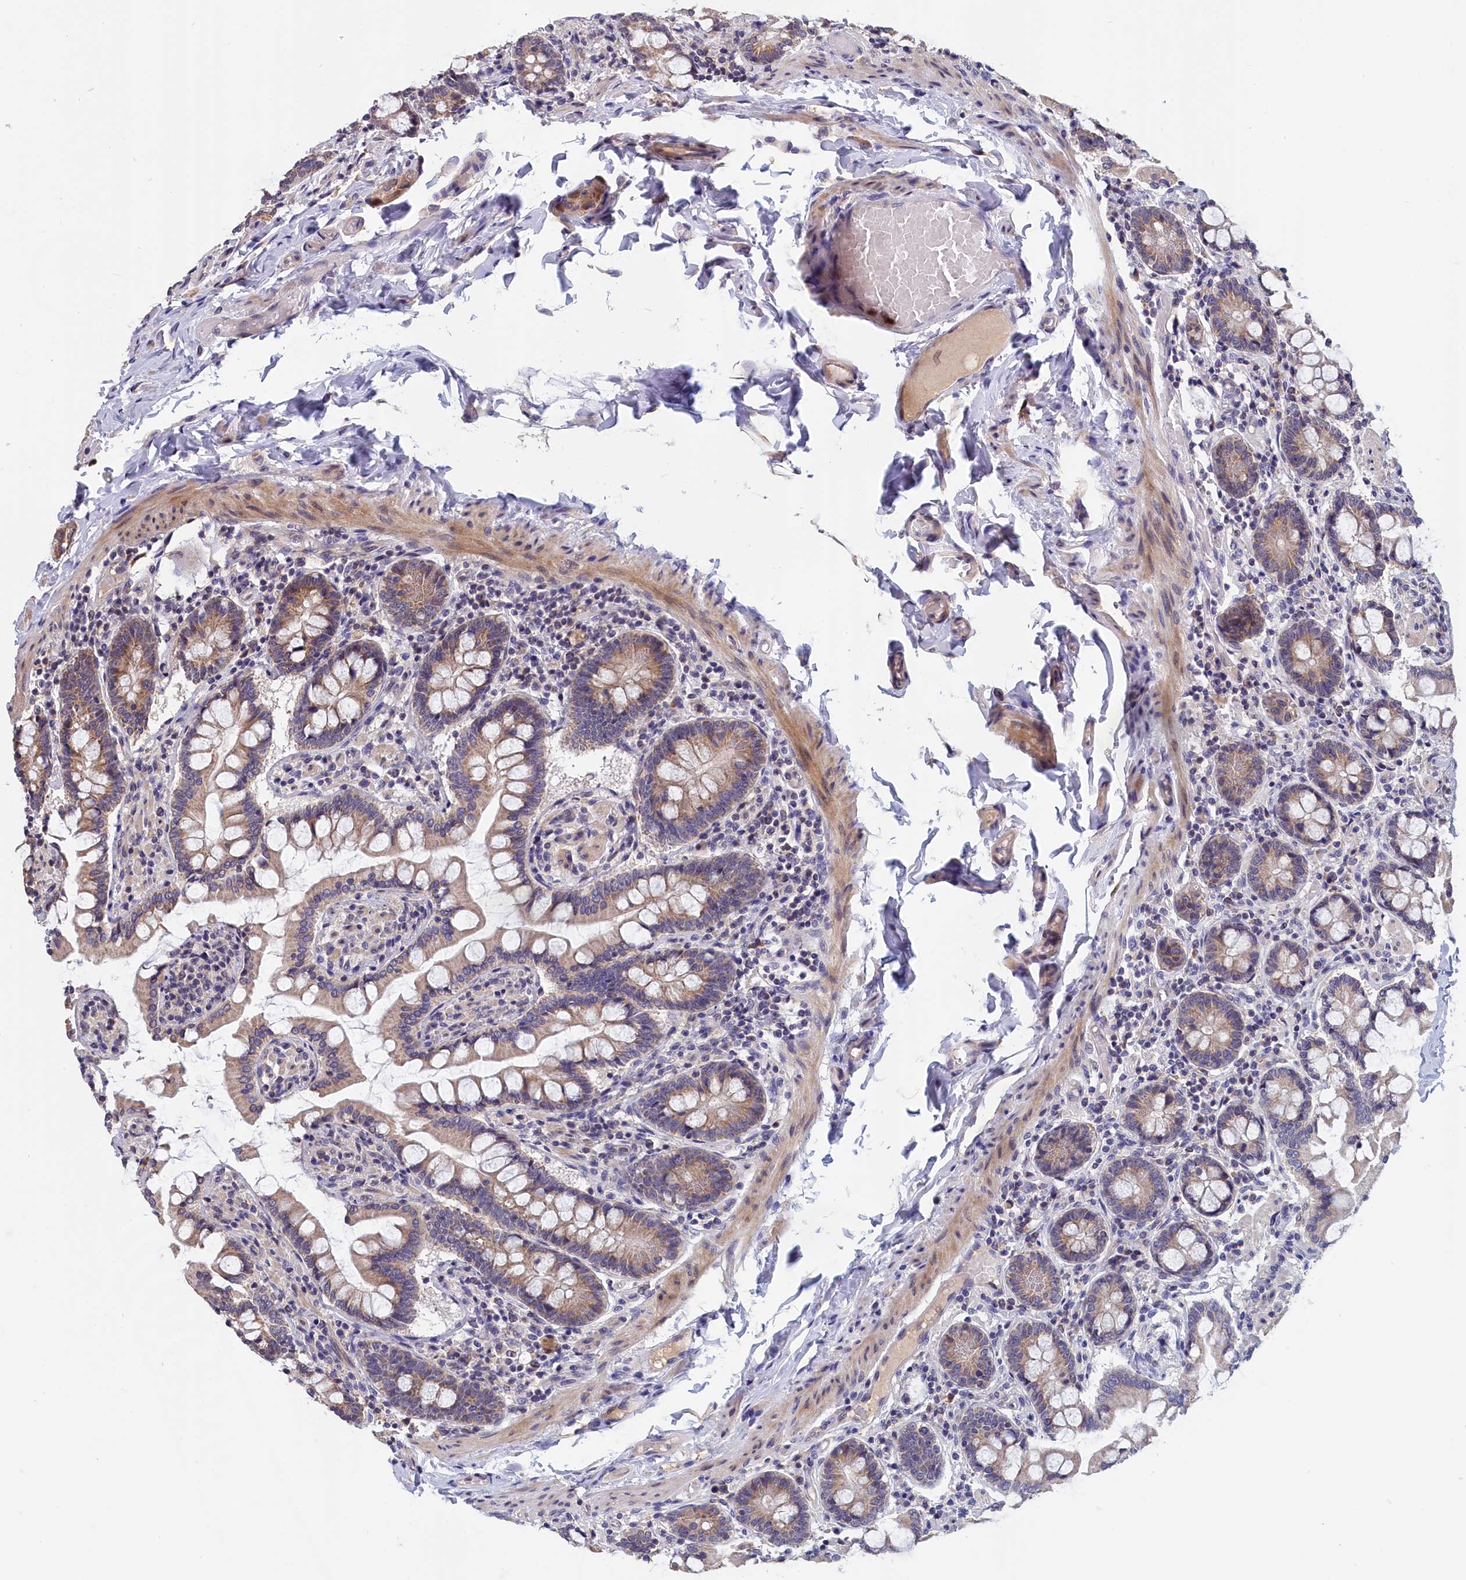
{"staining": {"intensity": "weak", "quantity": ">75%", "location": "cytoplasmic/membranous"}, "tissue": "small intestine", "cell_type": "Glandular cells", "image_type": "normal", "snomed": [{"axis": "morphology", "description": "Normal tissue, NOS"}, {"axis": "topography", "description": "Small intestine"}], "caption": "High-magnification brightfield microscopy of benign small intestine stained with DAB (brown) and counterstained with hematoxylin (blue). glandular cells exhibit weak cytoplasmic/membranous positivity is present in about>75% of cells. (DAB IHC with brightfield microscopy, high magnification).", "gene": "EPB41L4B", "patient": {"sex": "male", "age": 41}}